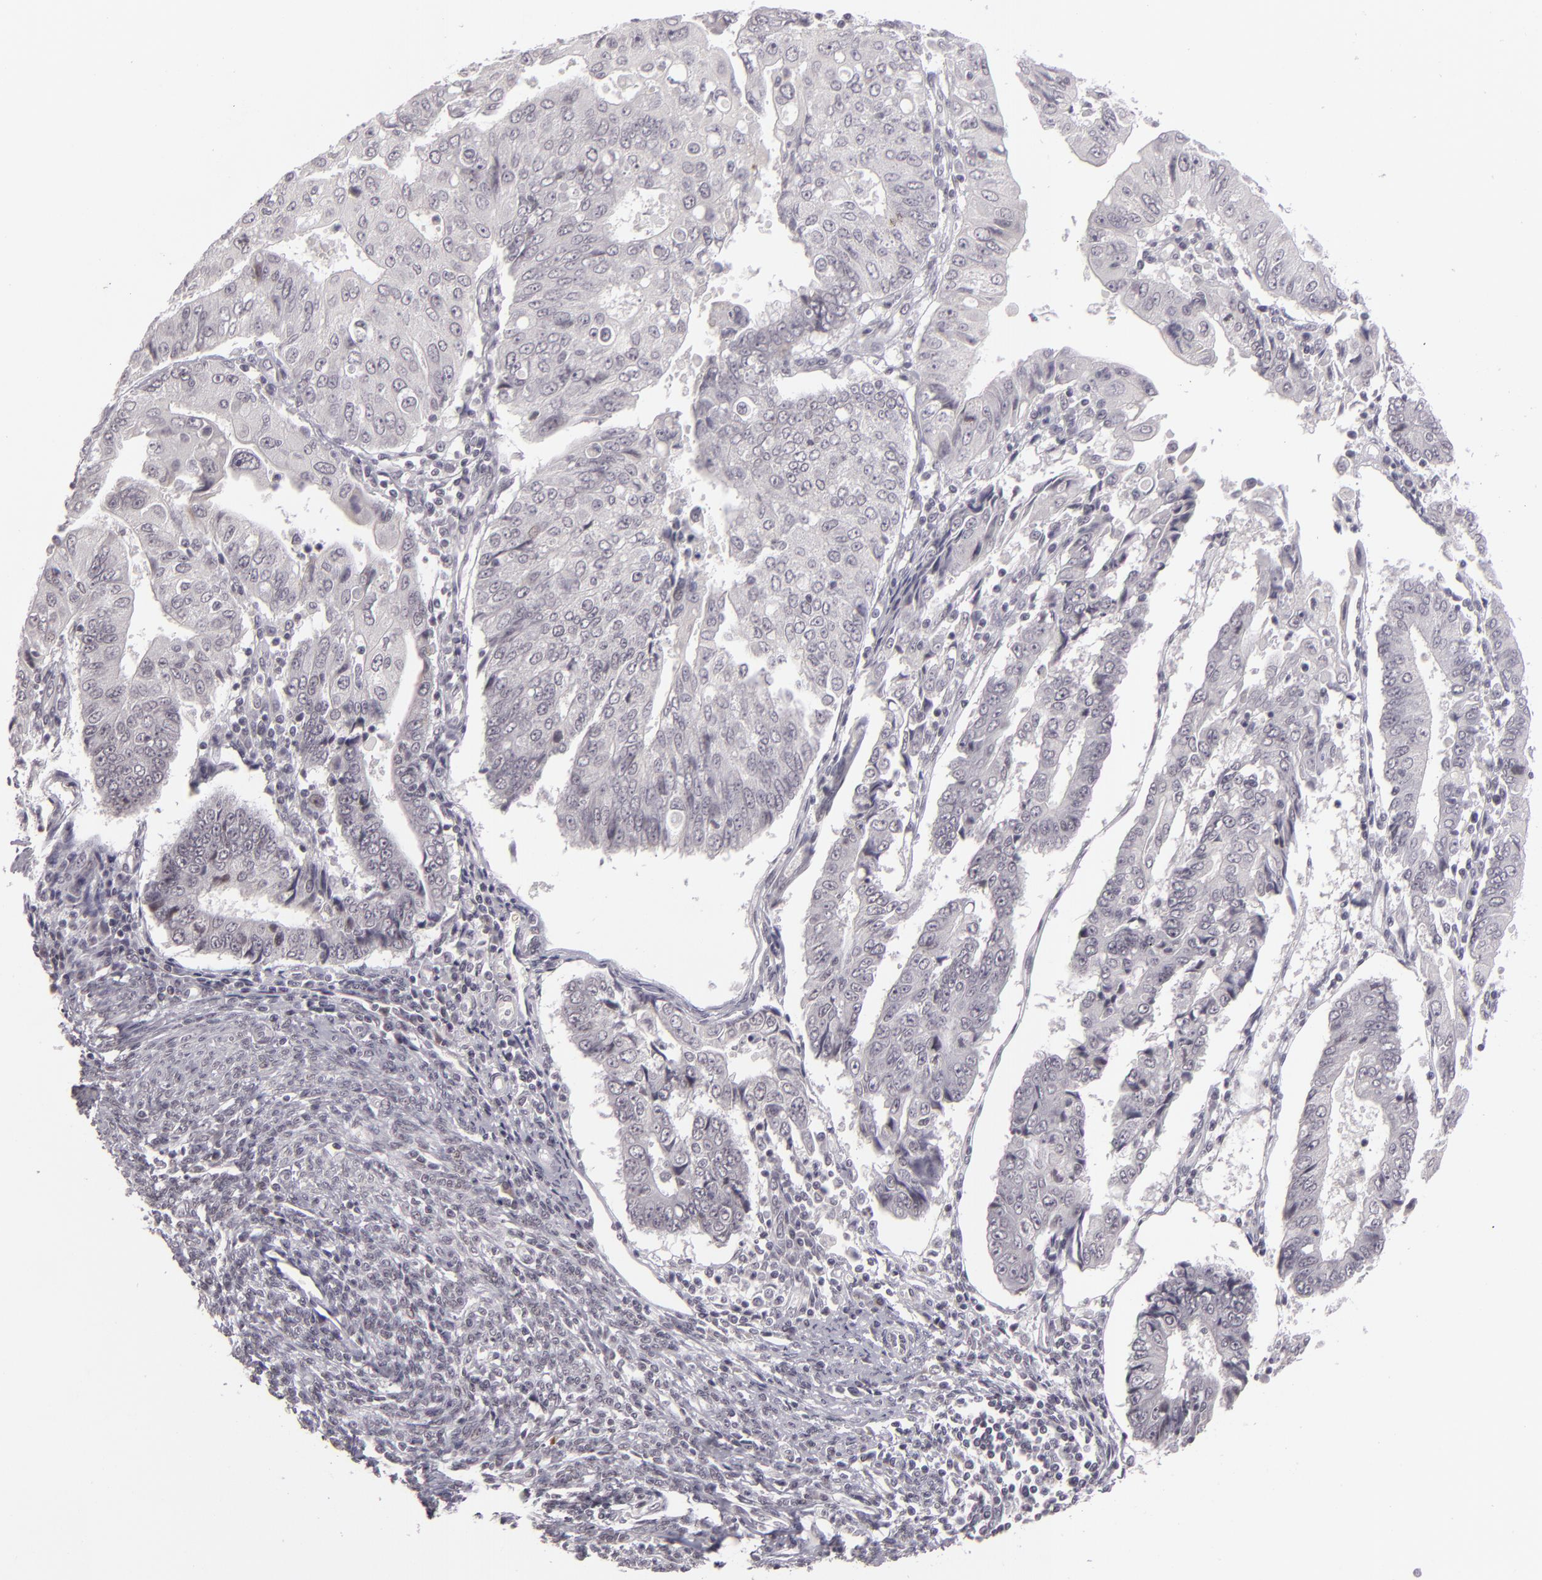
{"staining": {"intensity": "negative", "quantity": "none", "location": "none"}, "tissue": "endometrial cancer", "cell_type": "Tumor cells", "image_type": "cancer", "snomed": [{"axis": "morphology", "description": "Adenocarcinoma, NOS"}, {"axis": "topography", "description": "Endometrium"}], "caption": "DAB immunohistochemical staining of human endometrial adenocarcinoma displays no significant positivity in tumor cells.", "gene": "ZNF205", "patient": {"sex": "female", "age": 75}}